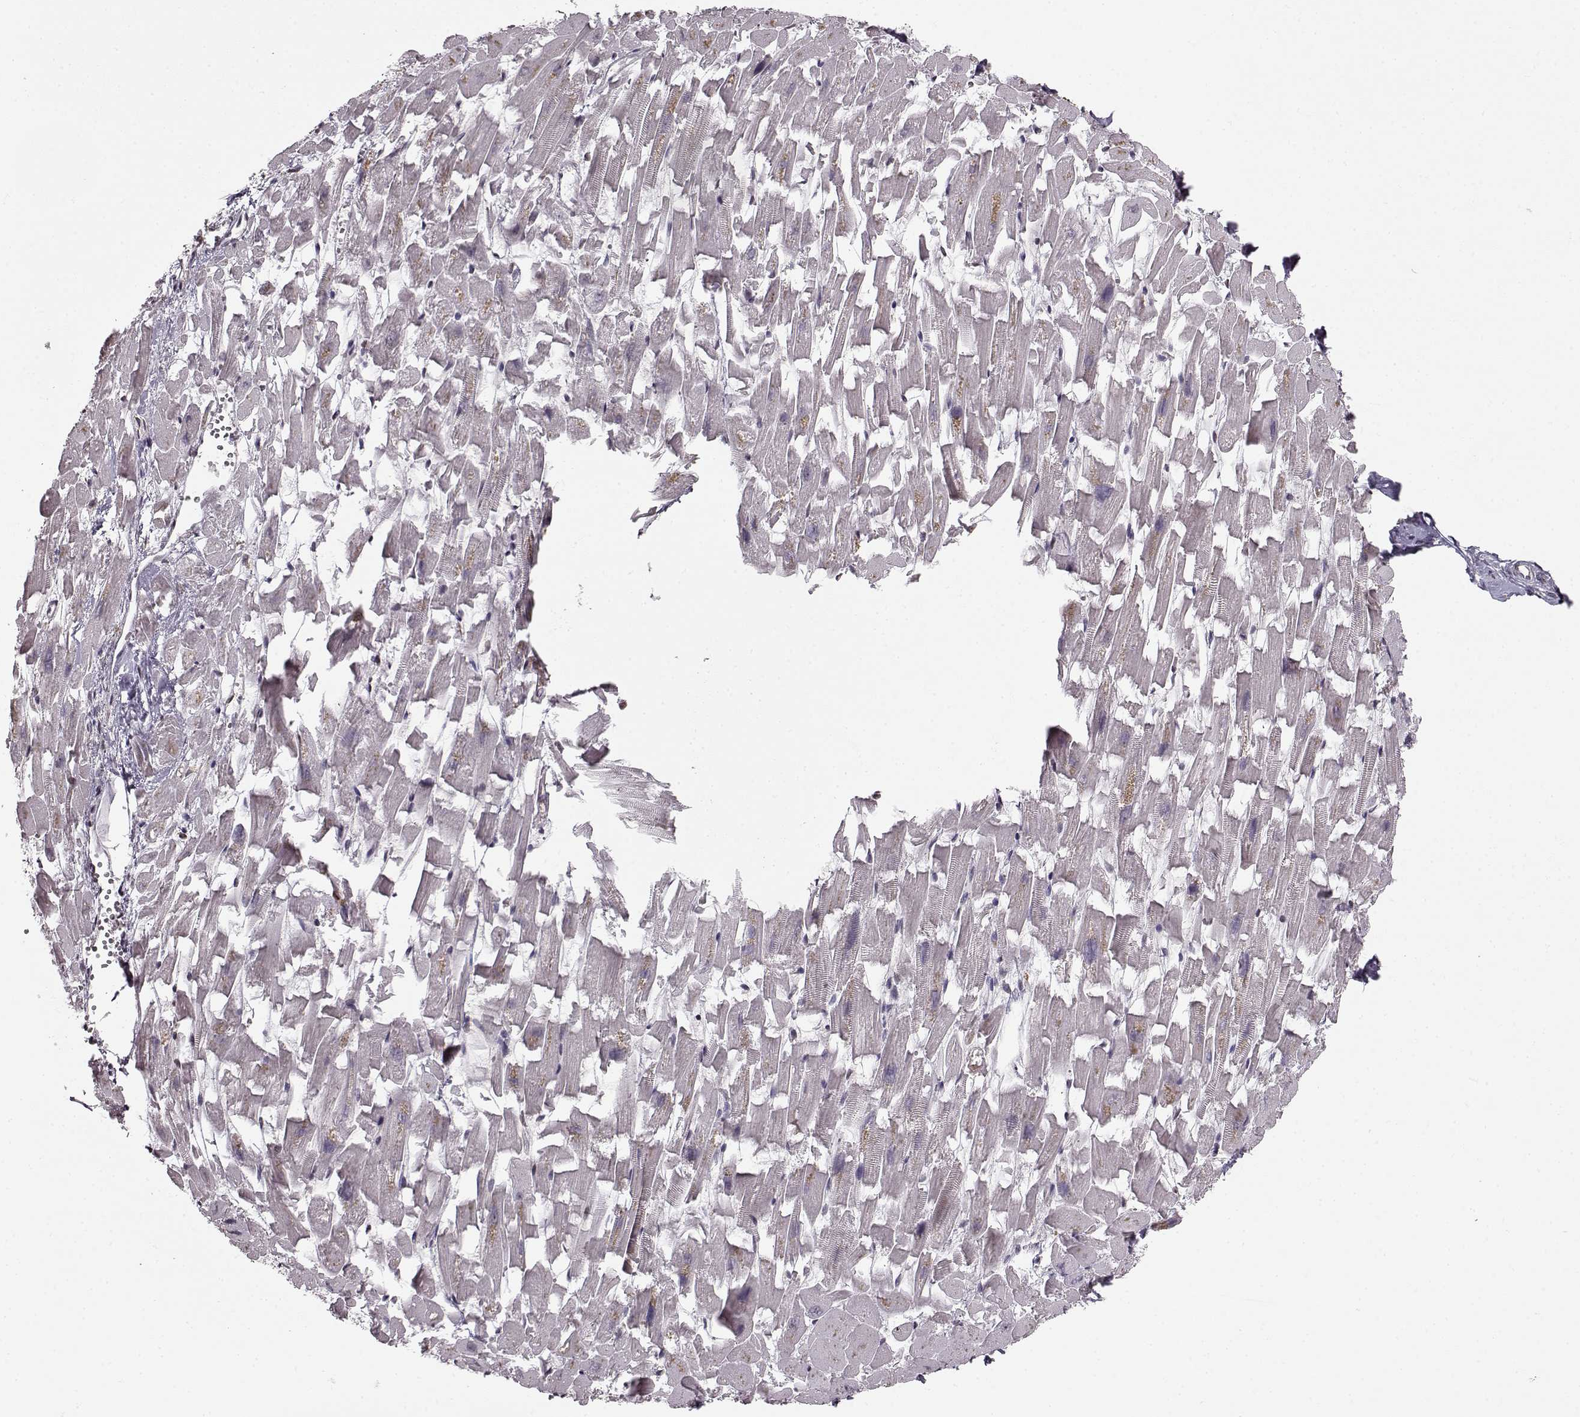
{"staining": {"intensity": "negative", "quantity": "none", "location": "none"}, "tissue": "heart muscle", "cell_type": "Cardiomyocytes", "image_type": "normal", "snomed": [{"axis": "morphology", "description": "Normal tissue, NOS"}, {"axis": "topography", "description": "Heart"}], "caption": "Immunohistochemical staining of unremarkable heart muscle displays no significant positivity in cardiomyocytes. (Brightfield microscopy of DAB IHC at high magnification).", "gene": "FSHB", "patient": {"sex": "female", "age": 64}}